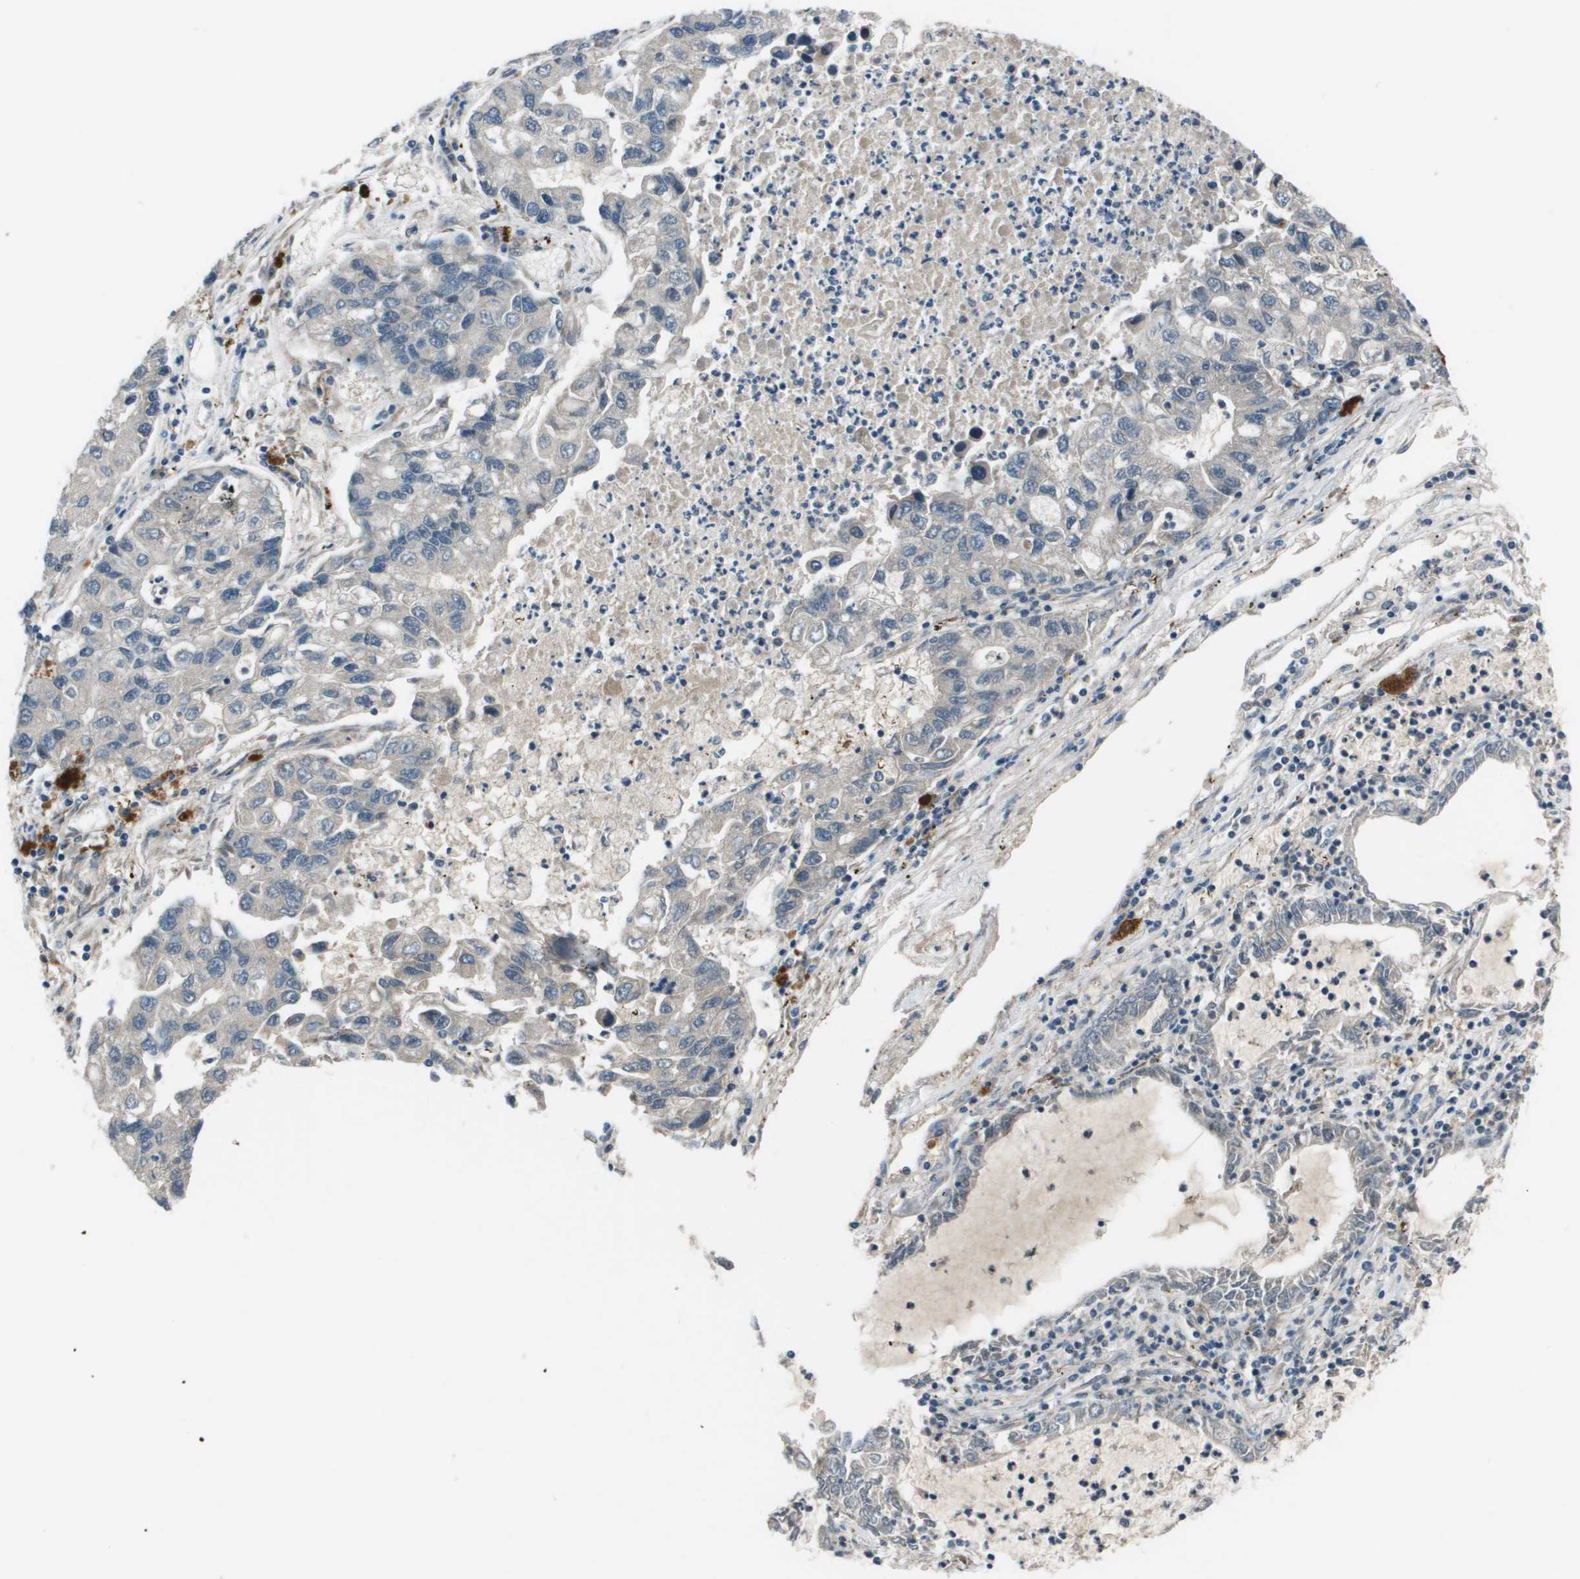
{"staining": {"intensity": "negative", "quantity": "none", "location": "none"}, "tissue": "lung cancer", "cell_type": "Tumor cells", "image_type": "cancer", "snomed": [{"axis": "morphology", "description": "Adenocarcinoma, NOS"}, {"axis": "topography", "description": "Lung"}], "caption": "Immunohistochemical staining of lung cancer (adenocarcinoma) displays no significant expression in tumor cells.", "gene": "PCOLCE", "patient": {"sex": "female", "age": 51}}